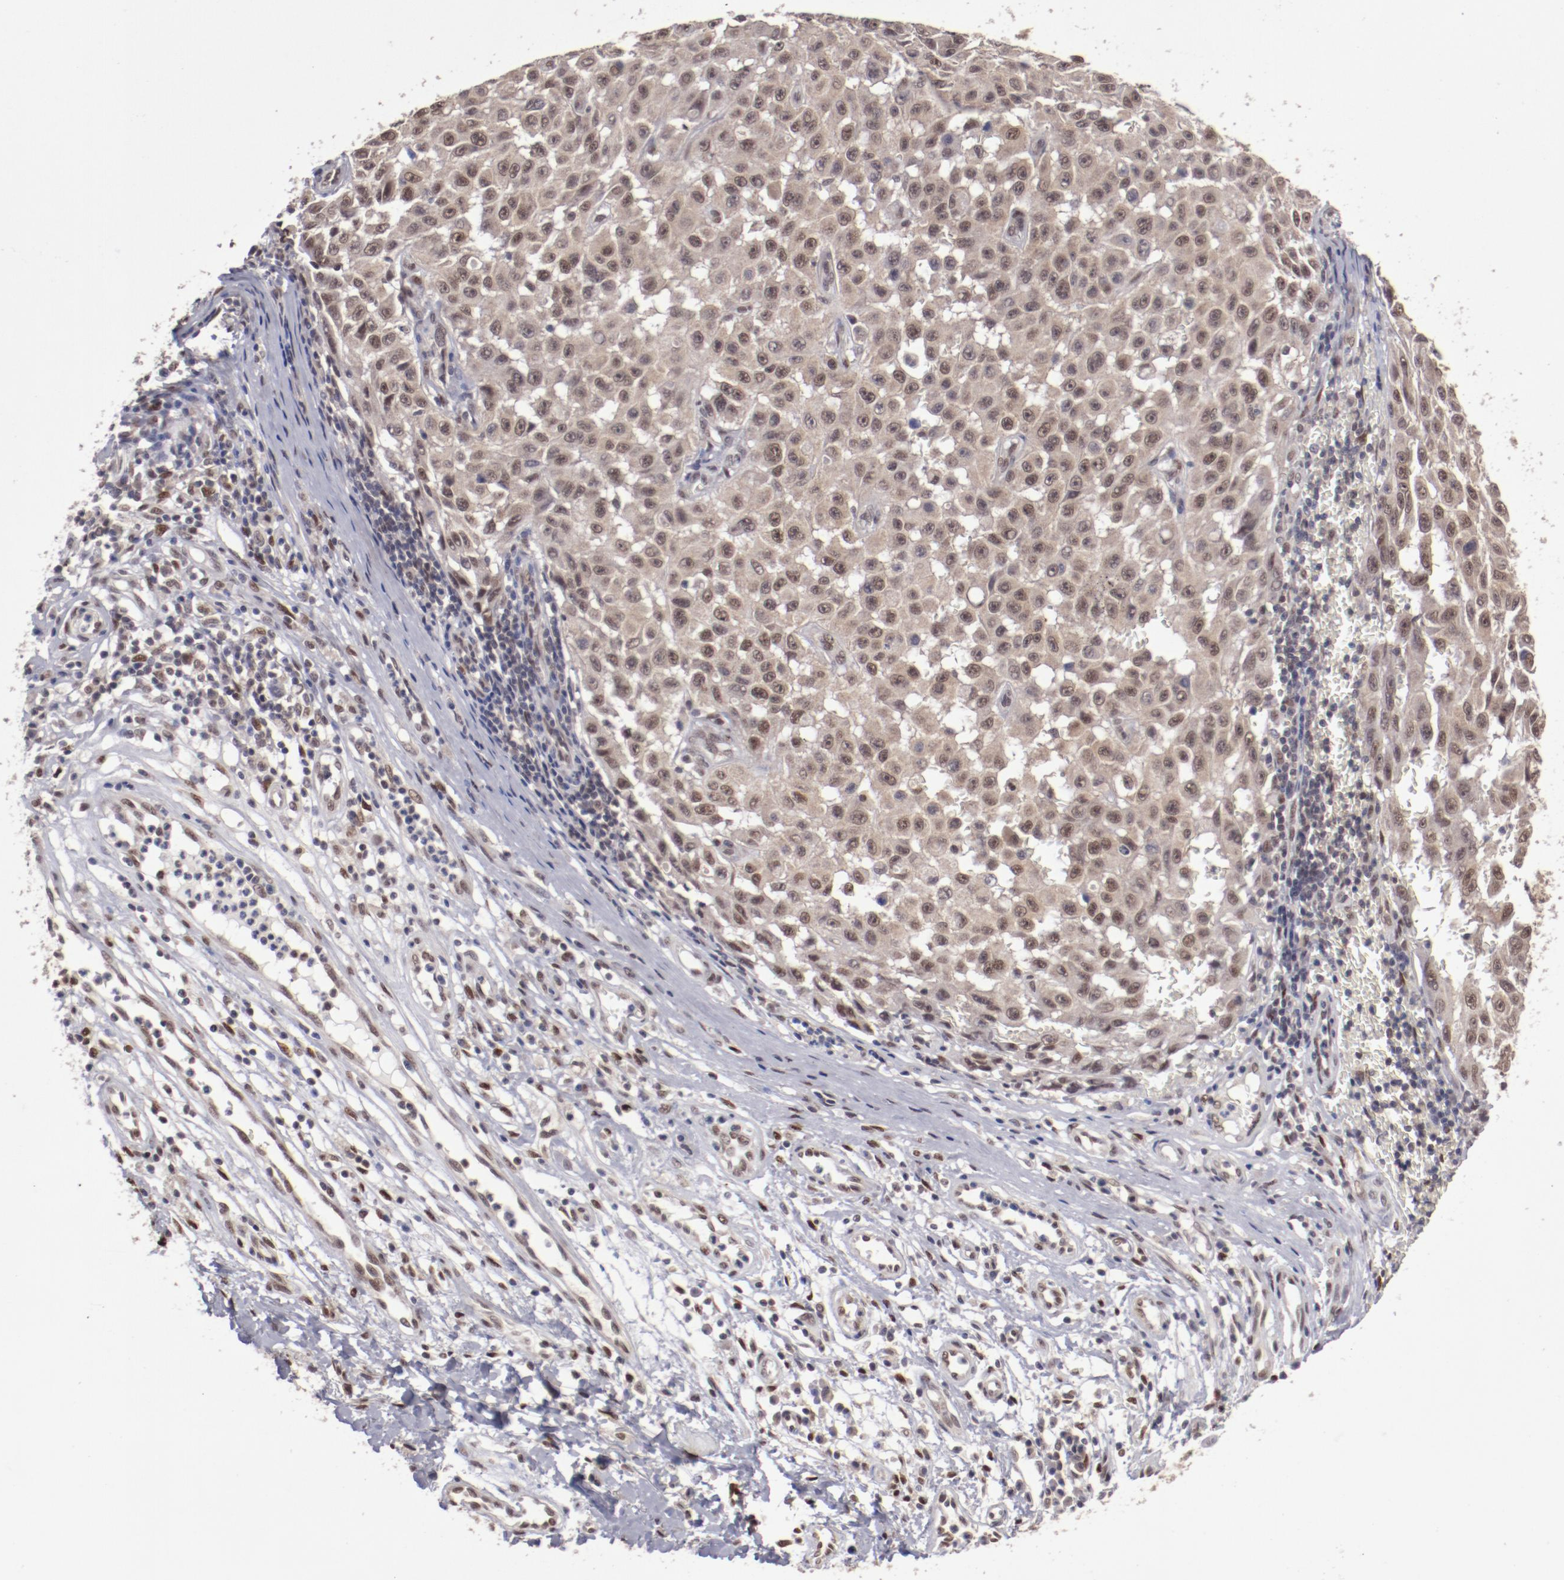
{"staining": {"intensity": "moderate", "quantity": ">75%", "location": "cytoplasmic/membranous,nuclear"}, "tissue": "melanoma", "cell_type": "Tumor cells", "image_type": "cancer", "snomed": [{"axis": "morphology", "description": "Malignant melanoma, NOS"}, {"axis": "topography", "description": "Skin"}], "caption": "Melanoma was stained to show a protein in brown. There is medium levels of moderate cytoplasmic/membranous and nuclear positivity in about >75% of tumor cells. The staining is performed using DAB brown chromogen to label protein expression. The nuclei are counter-stained blue using hematoxylin.", "gene": "ARNT", "patient": {"sex": "male", "age": 30}}